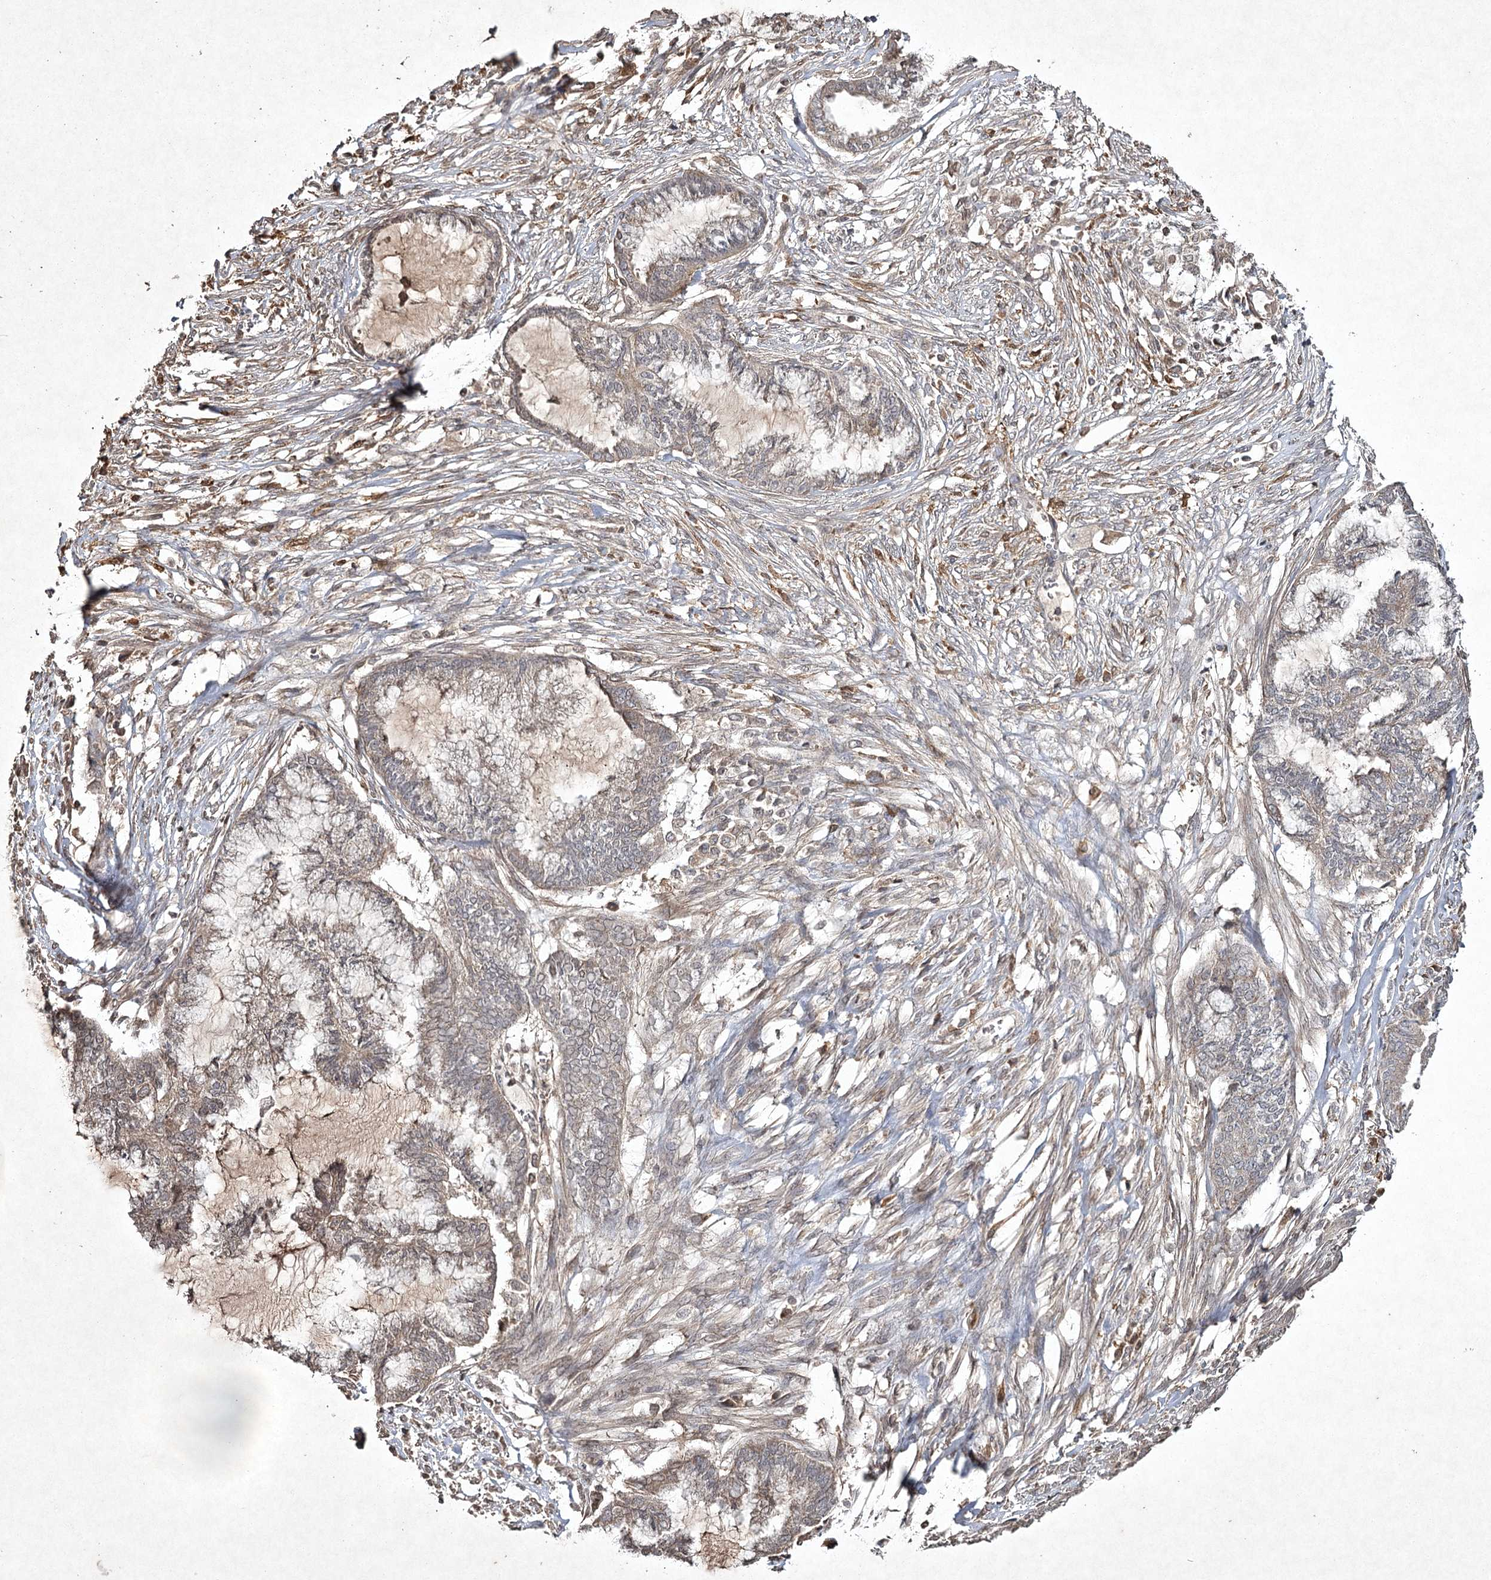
{"staining": {"intensity": "weak", "quantity": "<25%", "location": "cytoplasmic/membranous"}, "tissue": "endometrial cancer", "cell_type": "Tumor cells", "image_type": "cancer", "snomed": [{"axis": "morphology", "description": "Adenocarcinoma, NOS"}, {"axis": "topography", "description": "Endometrium"}], "caption": "Tumor cells are negative for protein expression in human adenocarcinoma (endometrial).", "gene": "CYP2B6", "patient": {"sex": "female", "age": 86}}